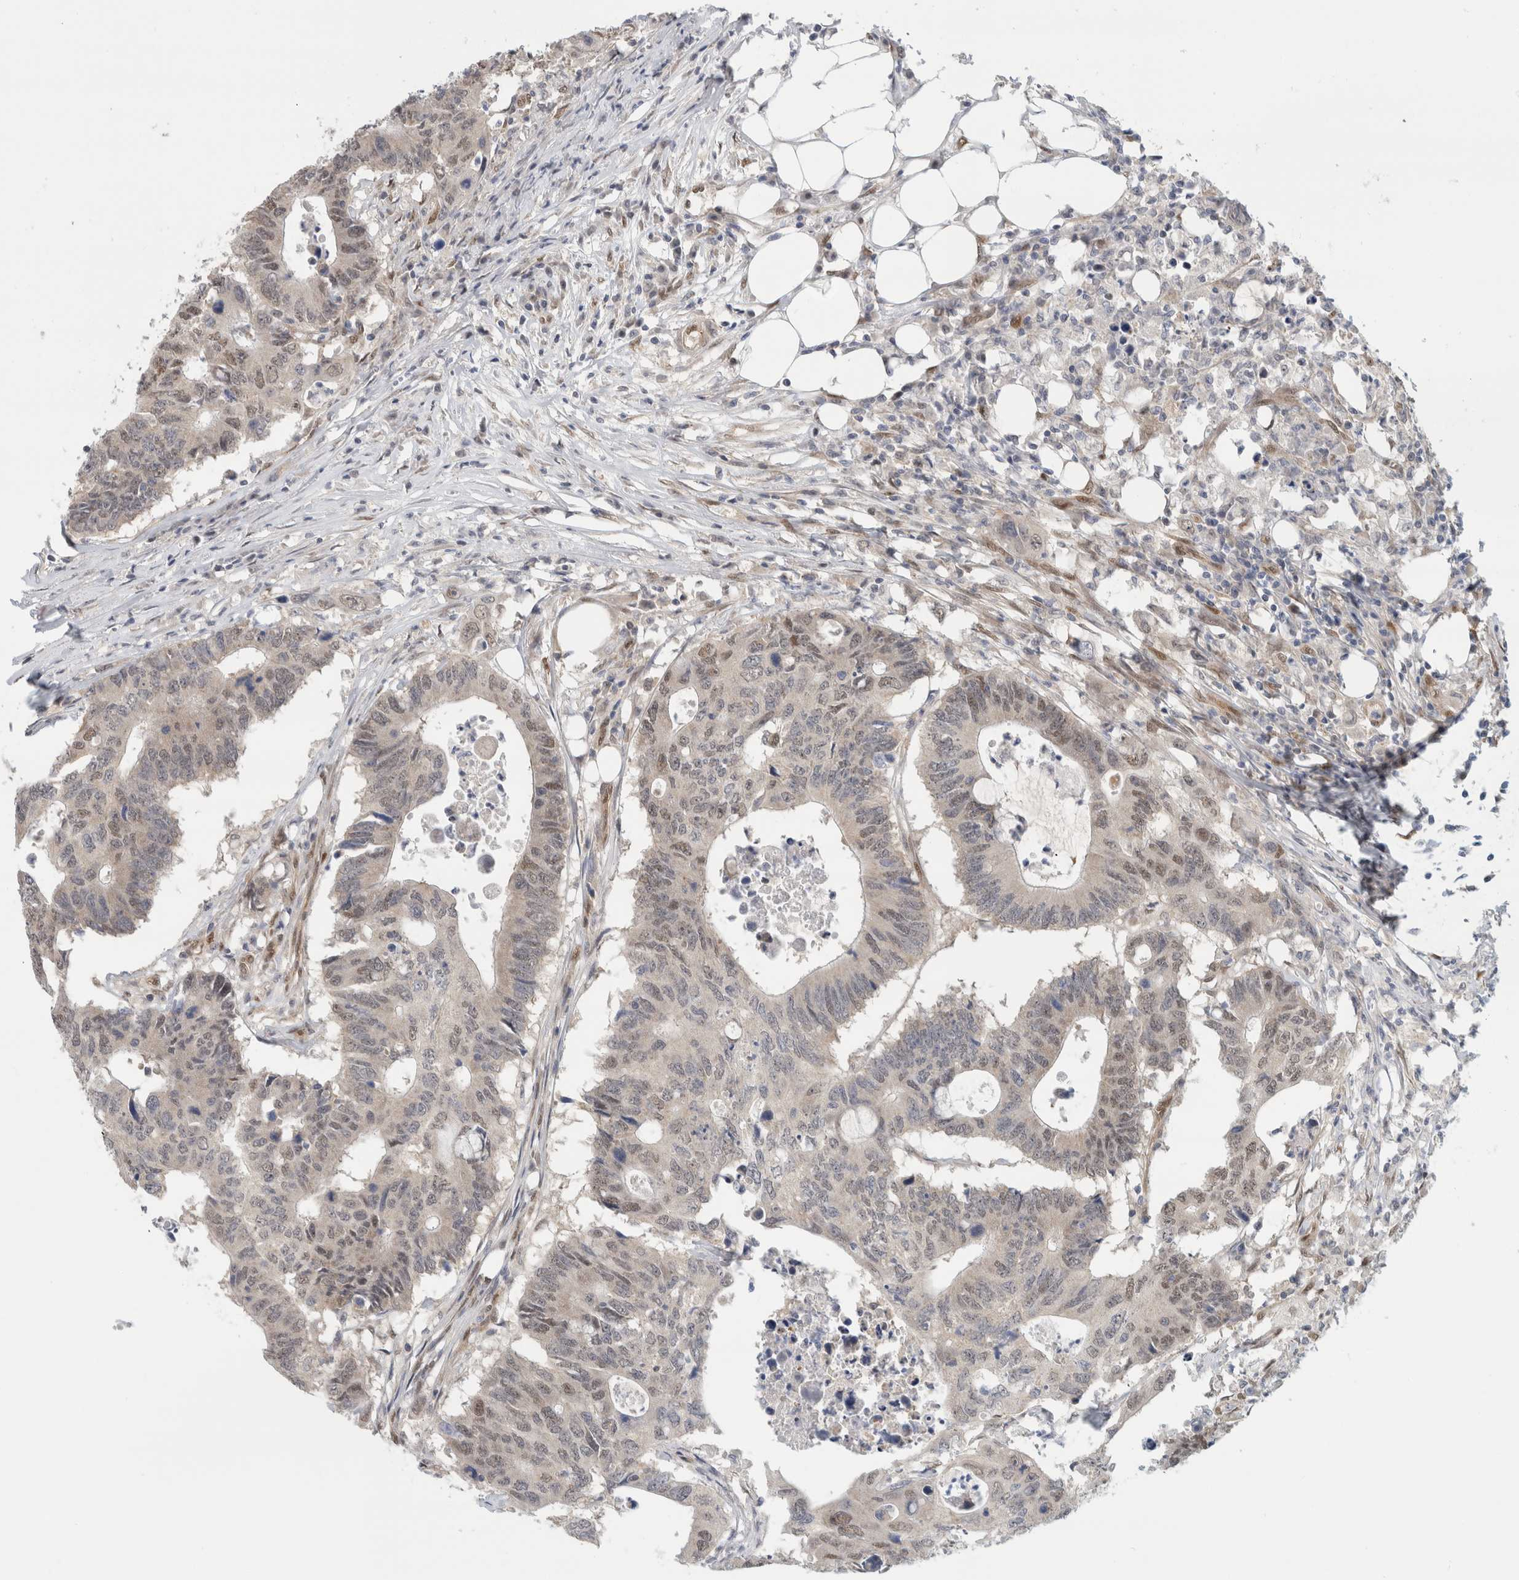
{"staining": {"intensity": "weak", "quantity": "<25%", "location": "nuclear"}, "tissue": "colorectal cancer", "cell_type": "Tumor cells", "image_type": "cancer", "snomed": [{"axis": "morphology", "description": "Adenocarcinoma, NOS"}, {"axis": "topography", "description": "Colon"}], "caption": "Immunohistochemistry micrograph of neoplastic tissue: colorectal cancer (adenocarcinoma) stained with DAB (3,3'-diaminobenzidine) displays no significant protein positivity in tumor cells.", "gene": "EIF4G3", "patient": {"sex": "male", "age": 71}}